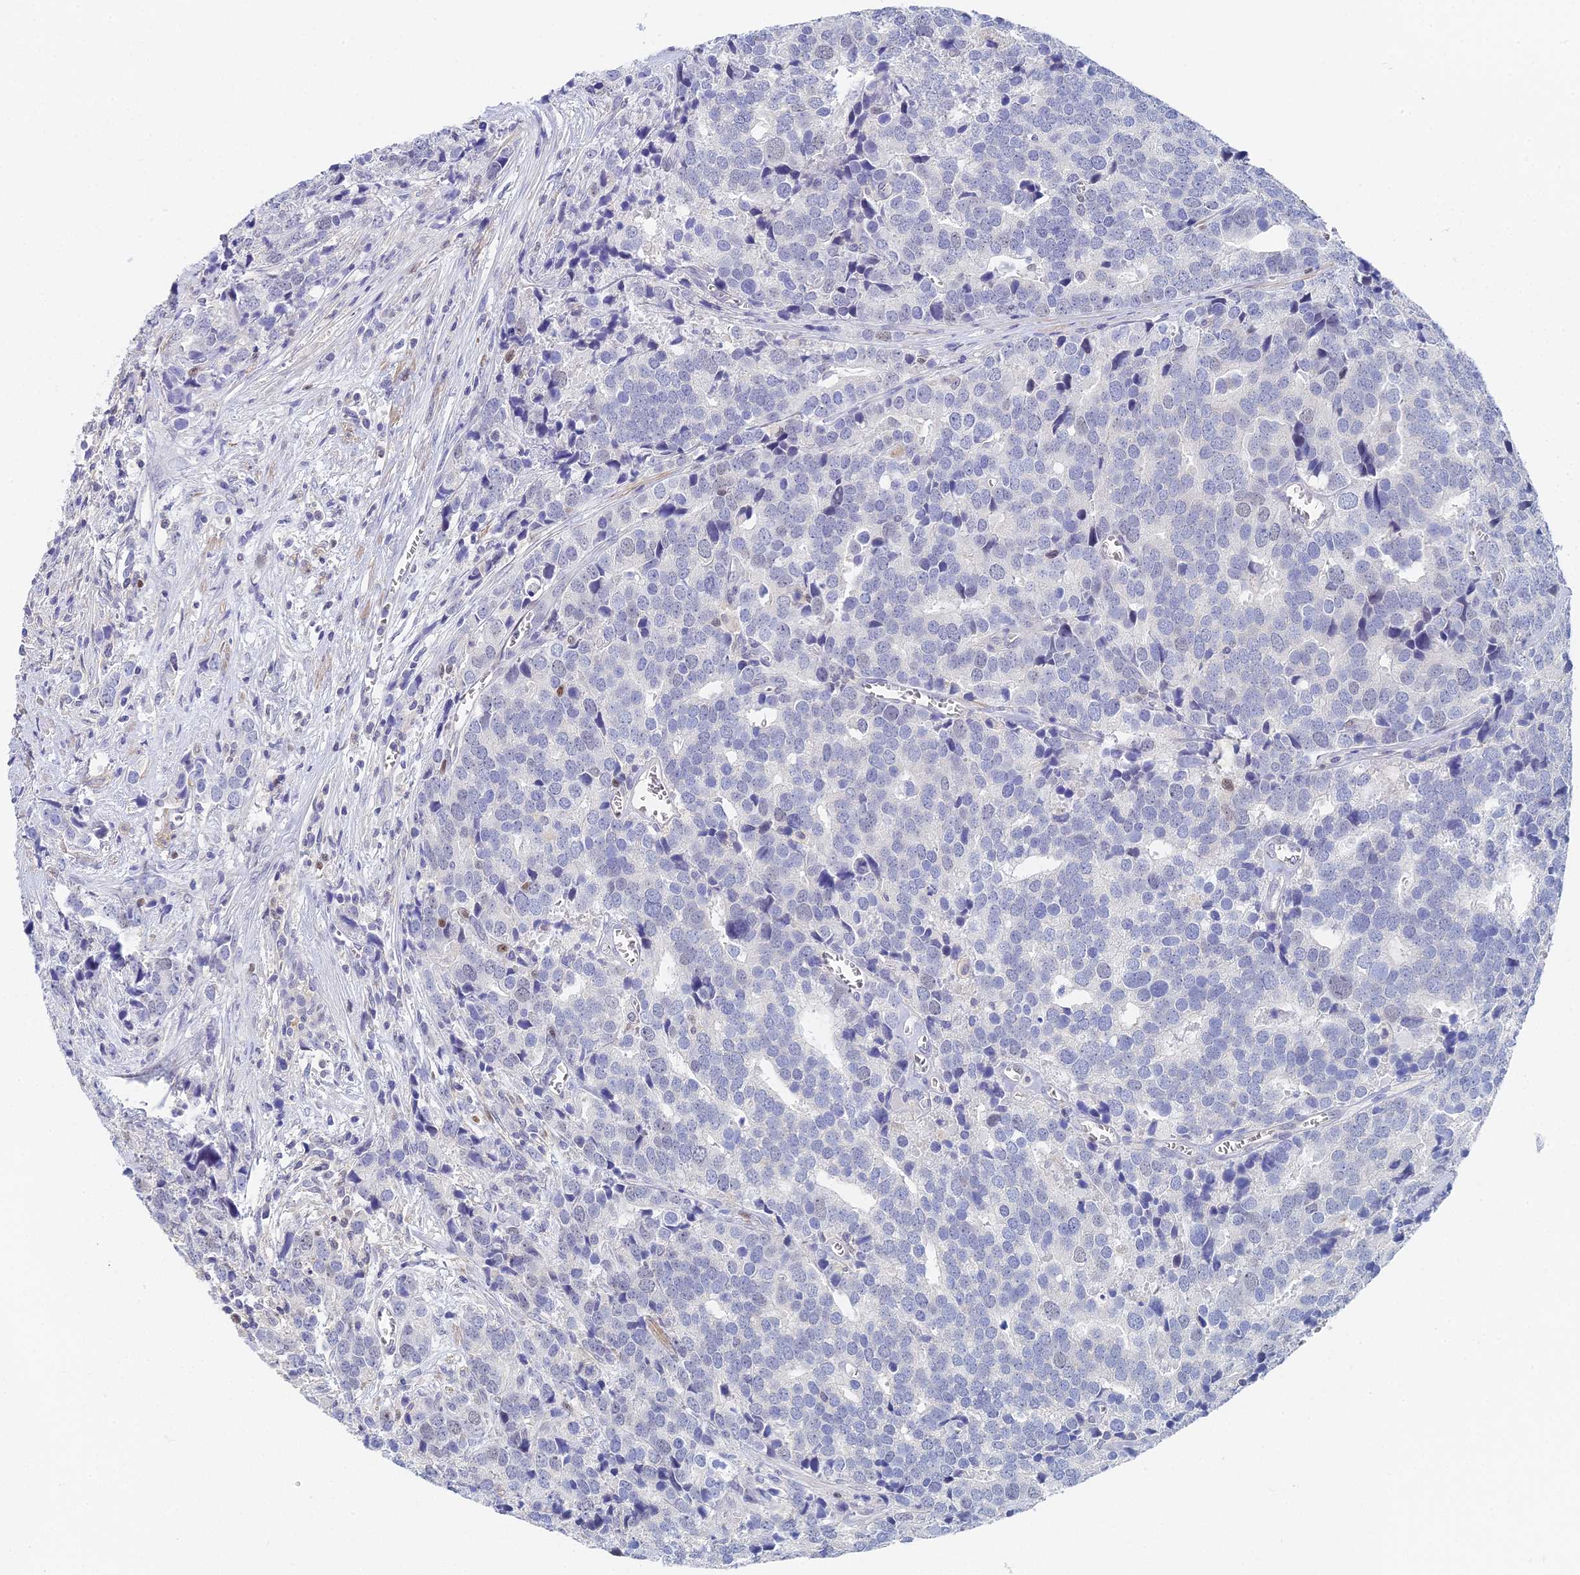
{"staining": {"intensity": "negative", "quantity": "none", "location": "none"}, "tissue": "prostate cancer", "cell_type": "Tumor cells", "image_type": "cancer", "snomed": [{"axis": "morphology", "description": "Adenocarcinoma, High grade"}, {"axis": "topography", "description": "Prostate"}], "caption": "Immunohistochemistry (IHC) micrograph of high-grade adenocarcinoma (prostate) stained for a protein (brown), which shows no expression in tumor cells.", "gene": "MCM2", "patient": {"sex": "male", "age": 71}}